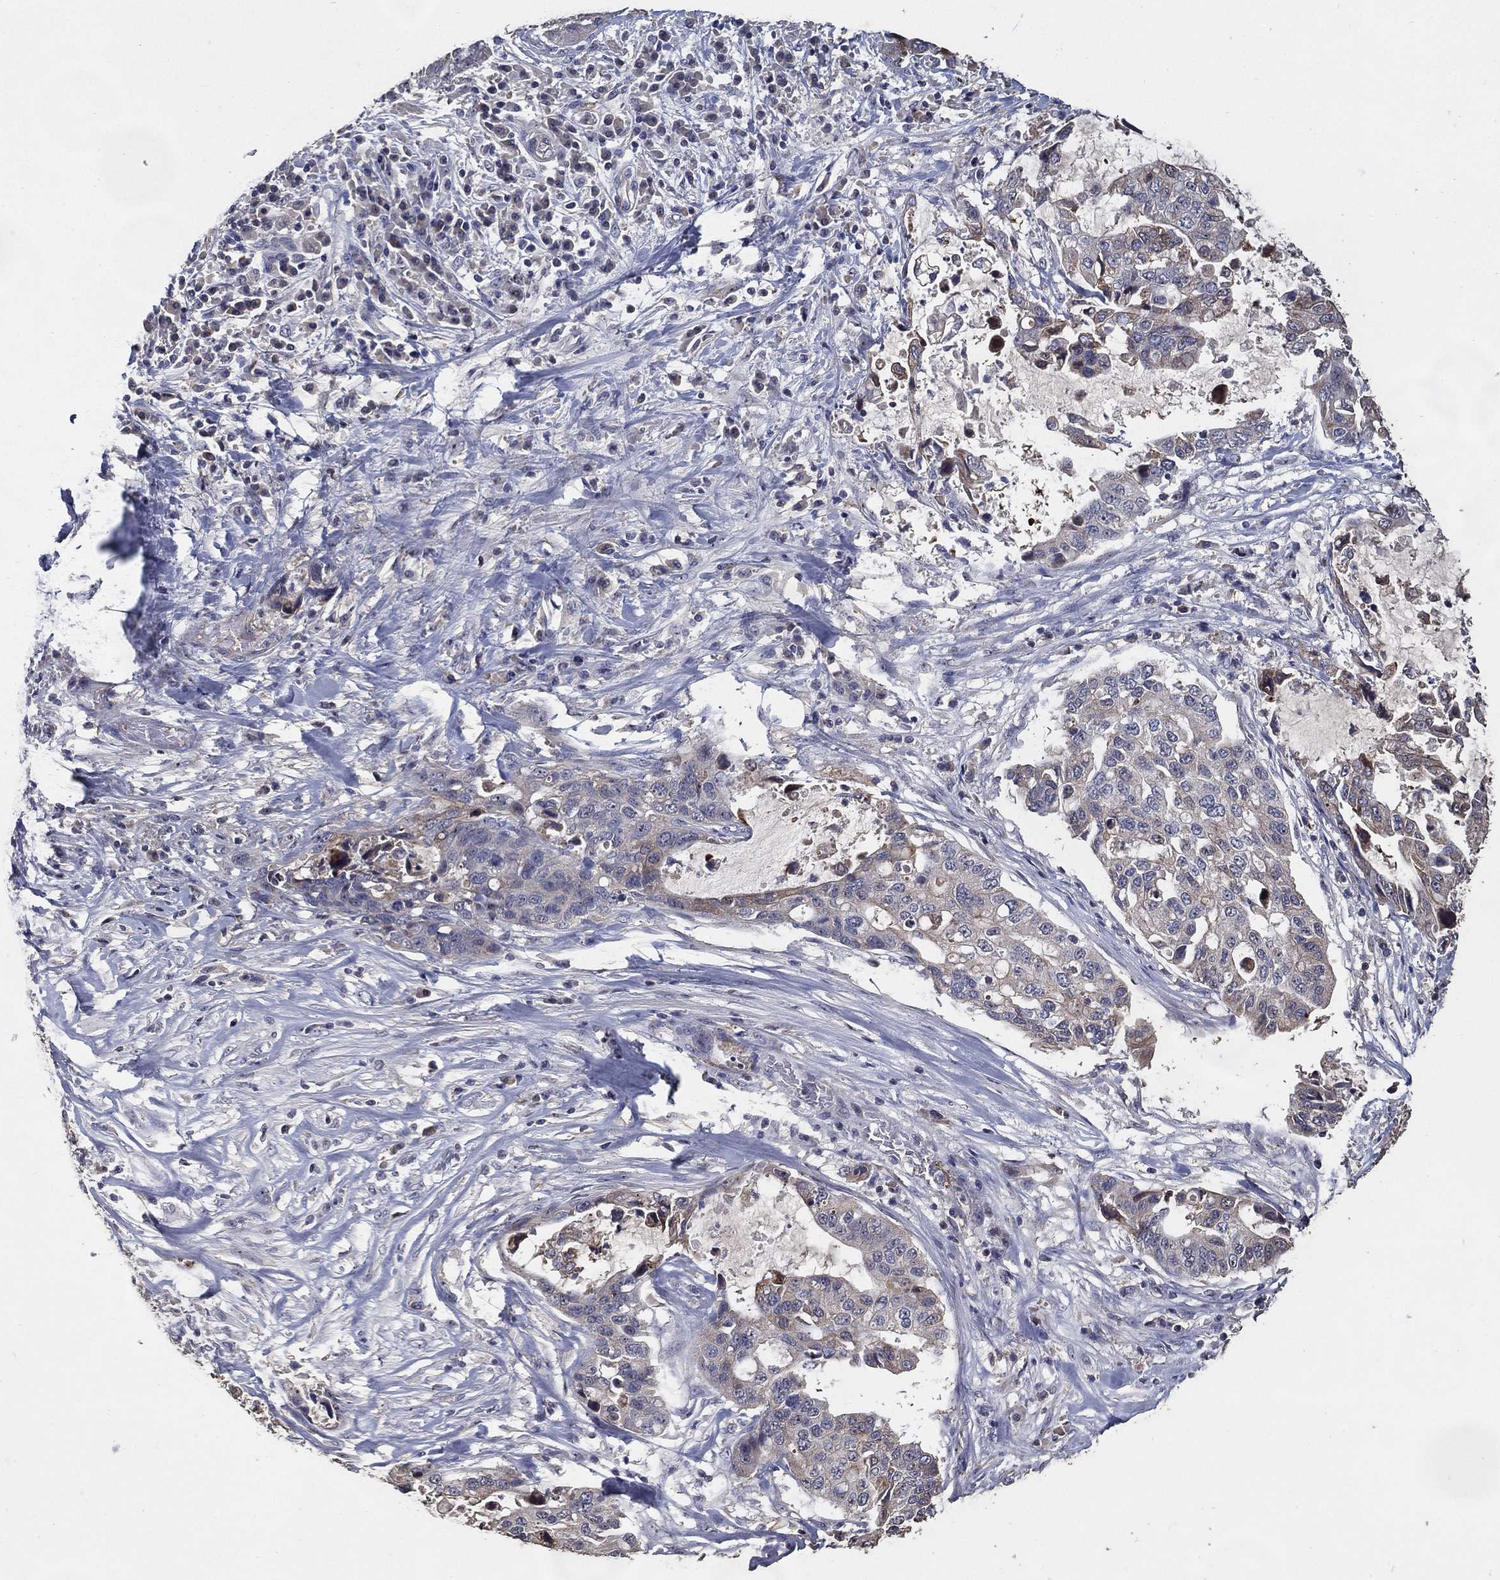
{"staining": {"intensity": "negative", "quantity": "none", "location": "none"}, "tissue": "stomach cancer", "cell_type": "Tumor cells", "image_type": "cancer", "snomed": [{"axis": "morphology", "description": "Adenocarcinoma, NOS"}, {"axis": "topography", "description": "Stomach"}], "caption": "Micrograph shows no protein expression in tumor cells of stomach cancer (adenocarcinoma) tissue. Brightfield microscopy of immunohistochemistry stained with DAB (3,3'-diaminobenzidine) (brown) and hematoxylin (blue), captured at high magnification.", "gene": "EFNA1", "patient": {"sex": "male", "age": 54}}